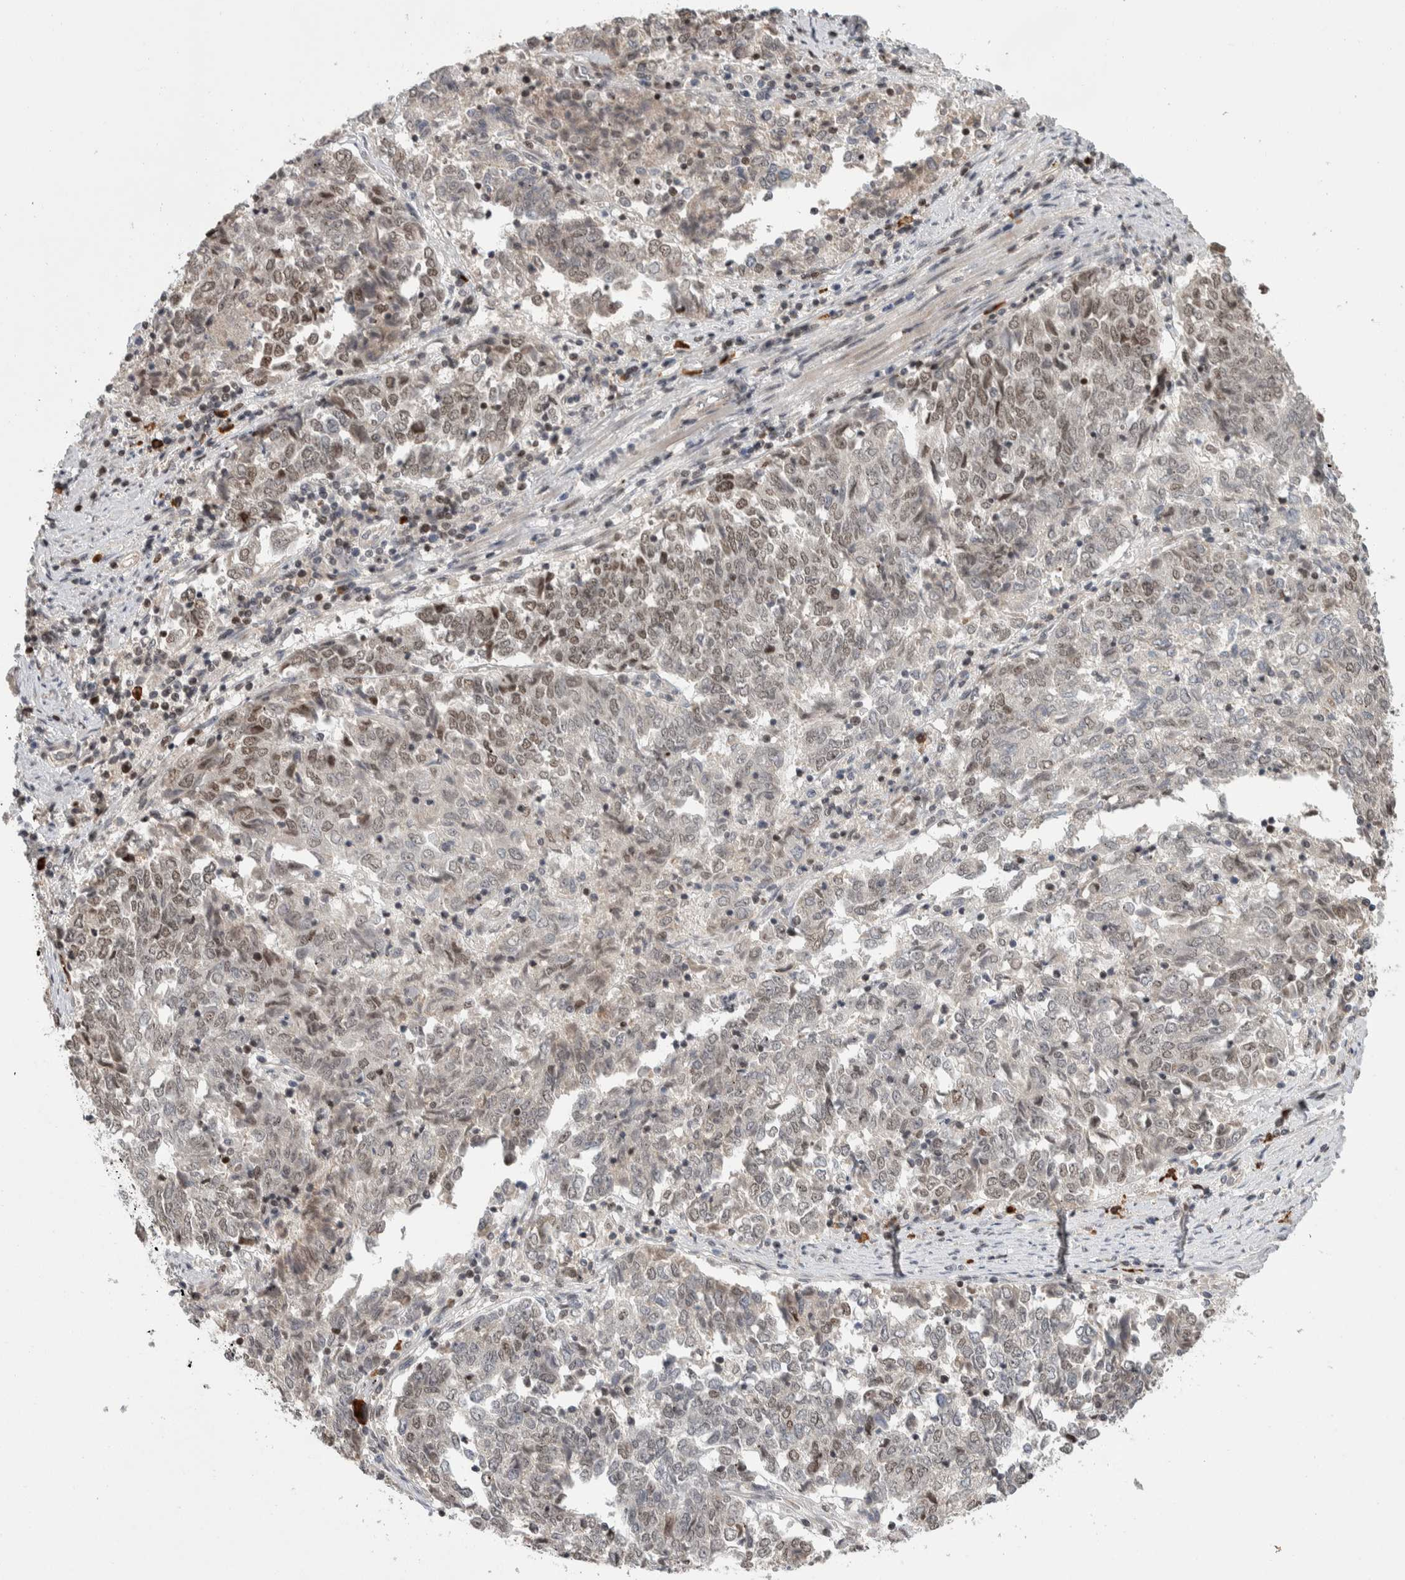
{"staining": {"intensity": "weak", "quantity": "25%-75%", "location": "nuclear"}, "tissue": "endometrial cancer", "cell_type": "Tumor cells", "image_type": "cancer", "snomed": [{"axis": "morphology", "description": "Adenocarcinoma, NOS"}, {"axis": "topography", "description": "Endometrium"}], "caption": "Protein analysis of endometrial cancer tissue exhibits weak nuclear staining in approximately 25%-75% of tumor cells. Using DAB (3,3'-diaminobenzidine) (brown) and hematoxylin (blue) stains, captured at high magnification using brightfield microscopy.", "gene": "ZNF592", "patient": {"sex": "female", "age": 80}}